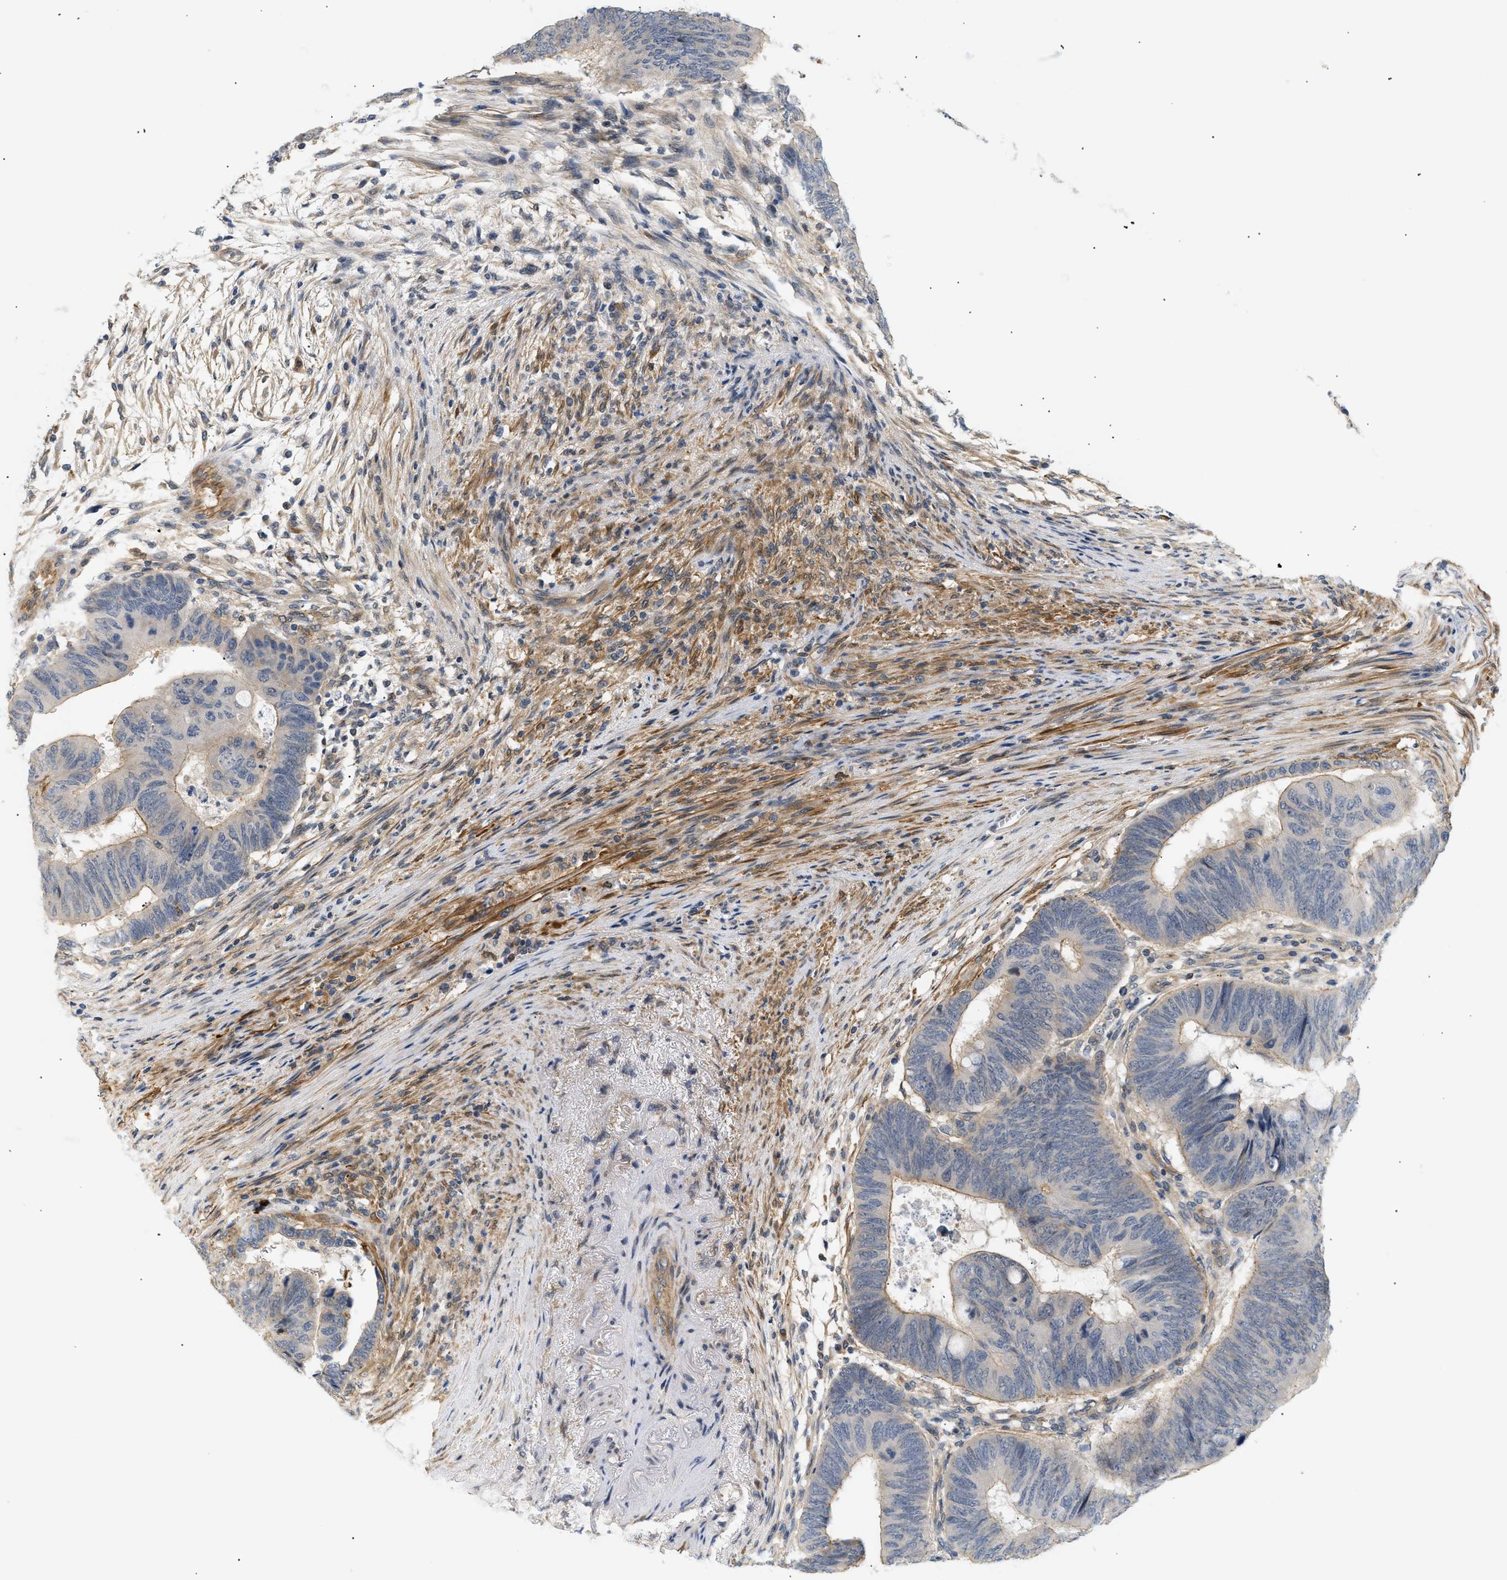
{"staining": {"intensity": "moderate", "quantity": "25%-75%", "location": "cytoplasmic/membranous"}, "tissue": "colorectal cancer", "cell_type": "Tumor cells", "image_type": "cancer", "snomed": [{"axis": "morphology", "description": "Normal tissue, NOS"}, {"axis": "morphology", "description": "Adenocarcinoma, NOS"}, {"axis": "topography", "description": "Rectum"}, {"axis": "topography", "description": "Peripheral nerve tissue"}], "caption": "Approximately 25%-75% of tumor cells in human colorectal cancer (adenocarcinoma) display moderate cytoplasmic/membranous protein positivity as visualized by brown immunohistochemical staining.", "gene": "CORO2B", "patient": {"sex": "male", "age": 92}}